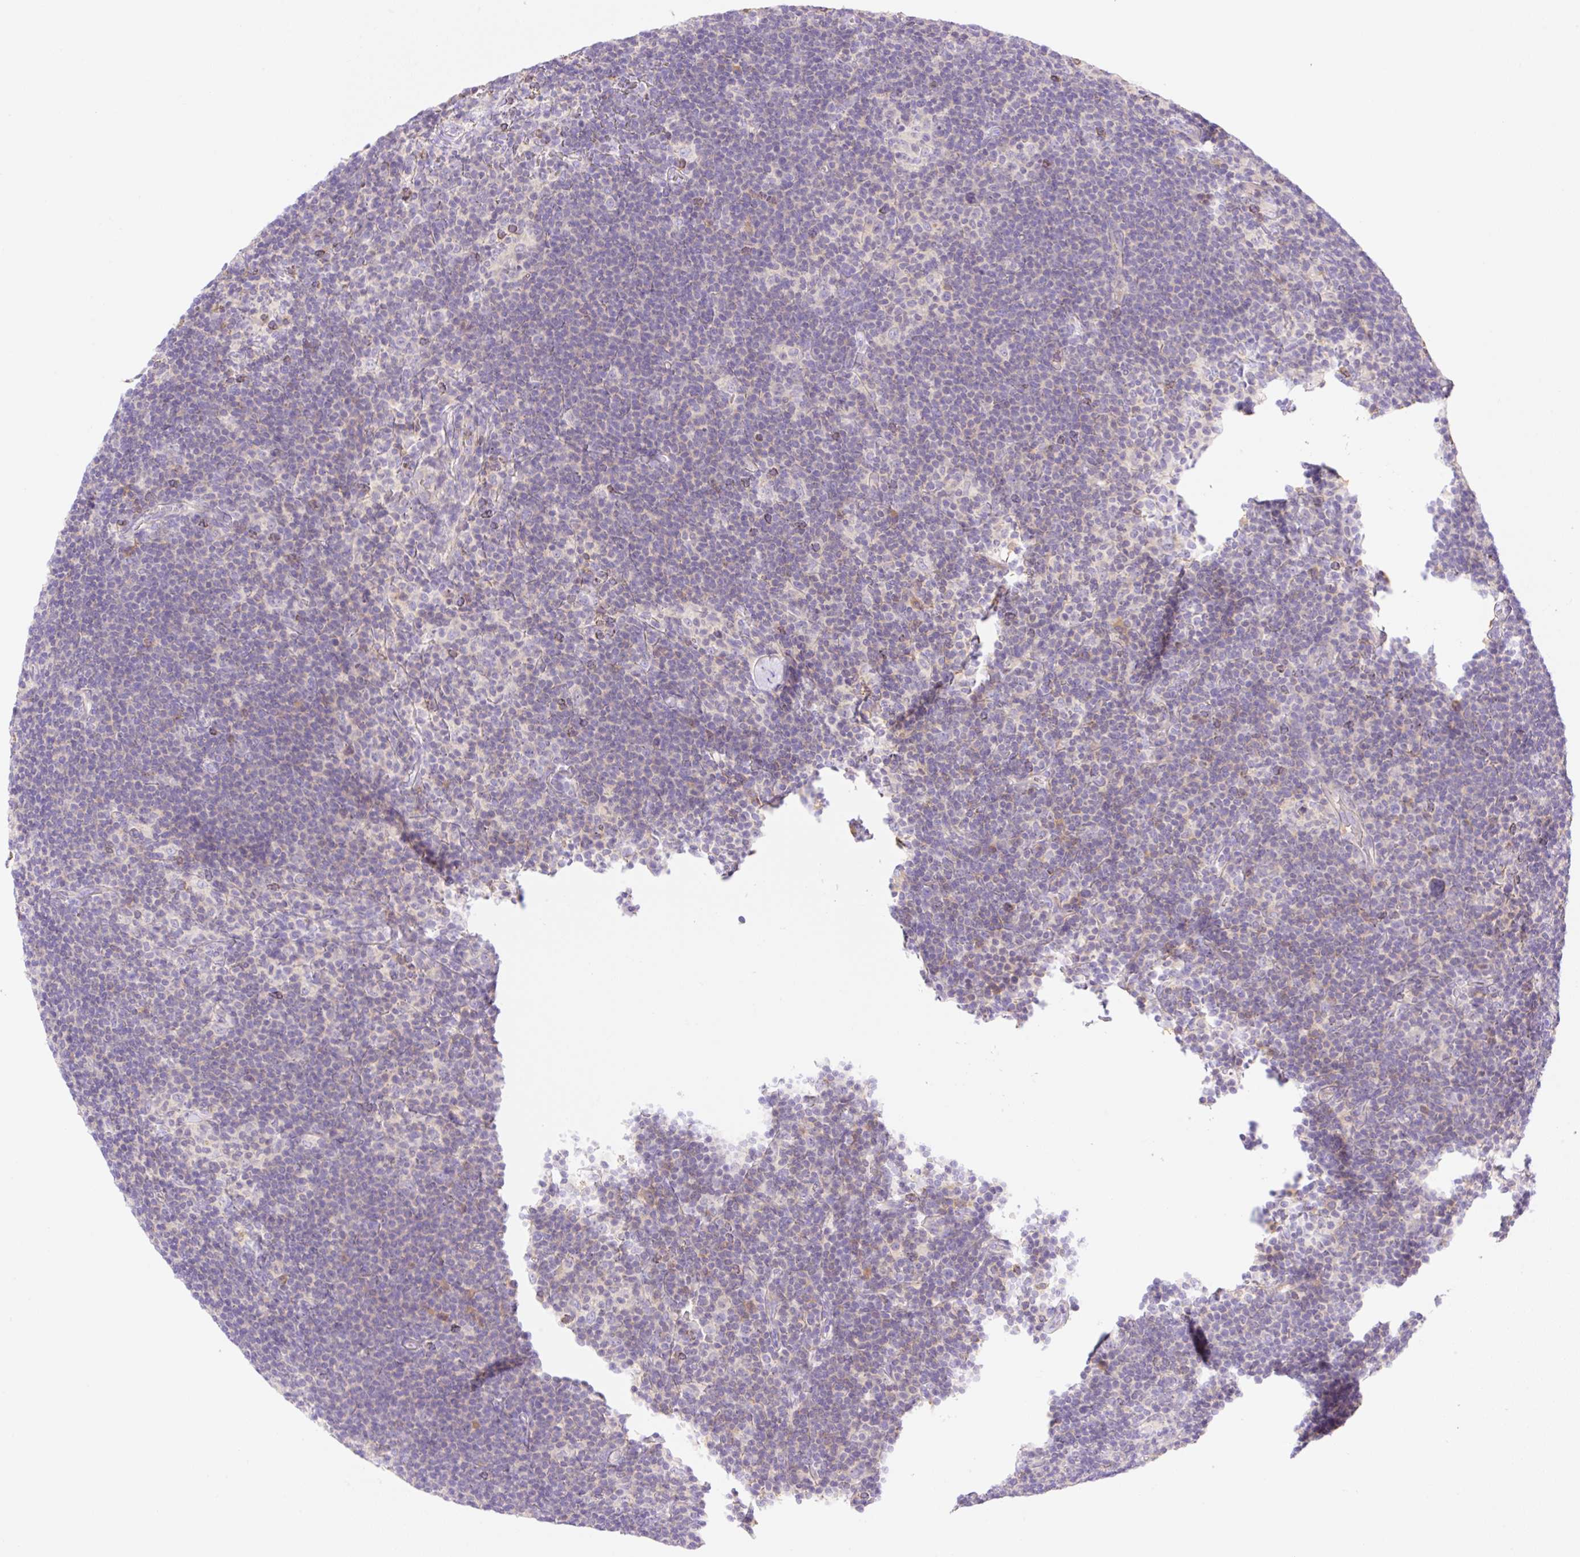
{"staining": {"intensity": "negative", "quantity": "none", "location": "none"}, "tissue": "lymphoma", "cell_type": "Tumor cells", "image_type": "cancer", "snomed": [{"axis": "morphology", "description": "Hodgkin's disease, NOS"}, {"axis": "topography", "description": "Lymph node"}], "caption": "This micrograph is of lymphoma stained with immunohistochemistry to label a protein in brown with the nuclei are counter-stained blue. There is no positivity in tumor cells.", "gene": "DENND5A", "patient": {"sex": "female", "age": 57}}